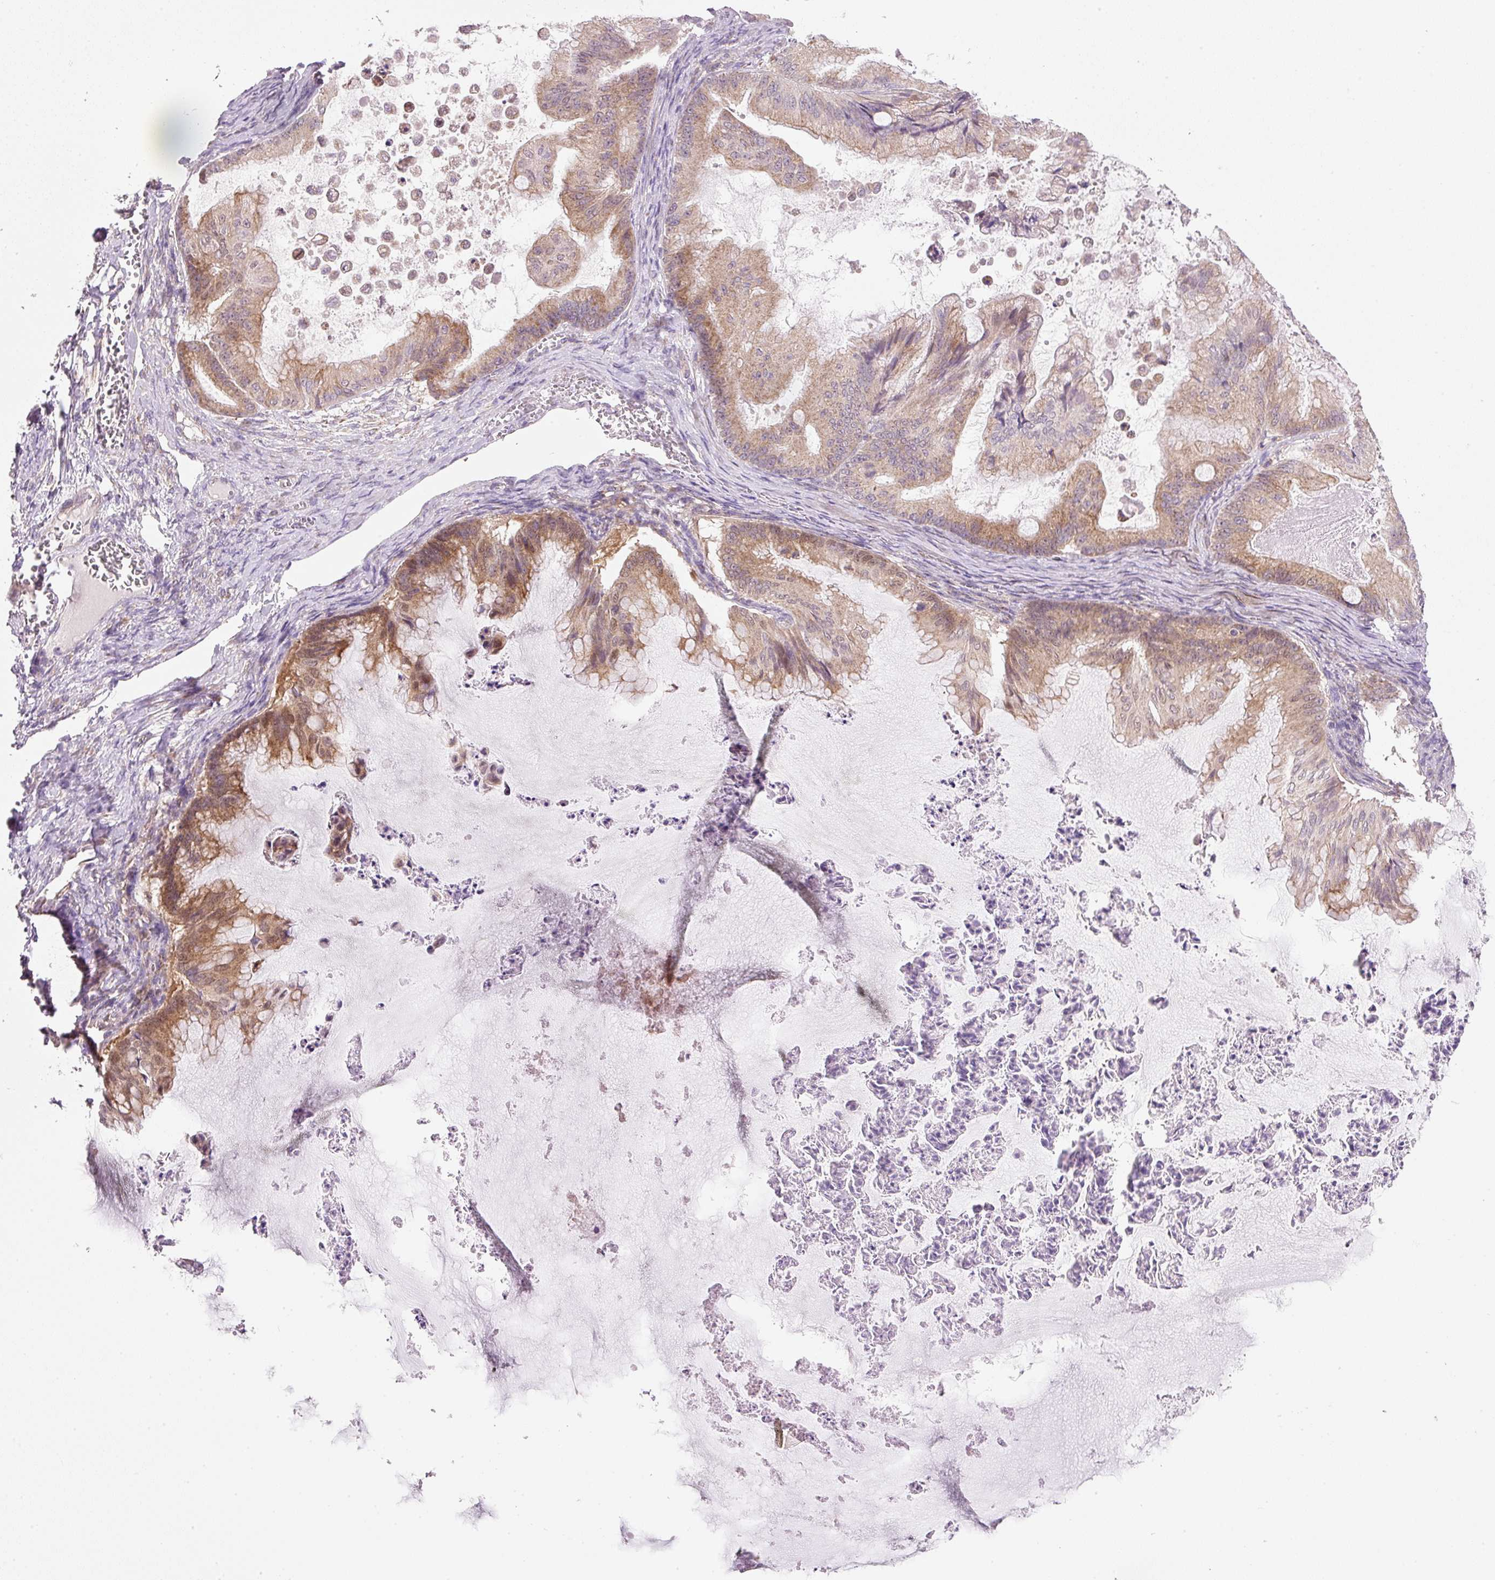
{"staining": {"intensity": "moderate", "quantity": ">75%", "location": "cytoplasmic/membranous"}, "tissue": "ovarian cancer", "cell_type": "Tumor cells", "image_type": "cancer", "snomed": [{"axis": "morphology", "description": "Cystadenocarcinoma, mucinous, NOS"}, {"axis": "topography", "description": "Ovary"}], "caption": "Tumor cells reveal medium levels of moderate cytoplasmic/membranous expression in approximately >75% of cells in ovarian mucinous cystadenocarcinoma.", "gene": "FAM78B", "patient": {"sex": "female", "age": 71}}